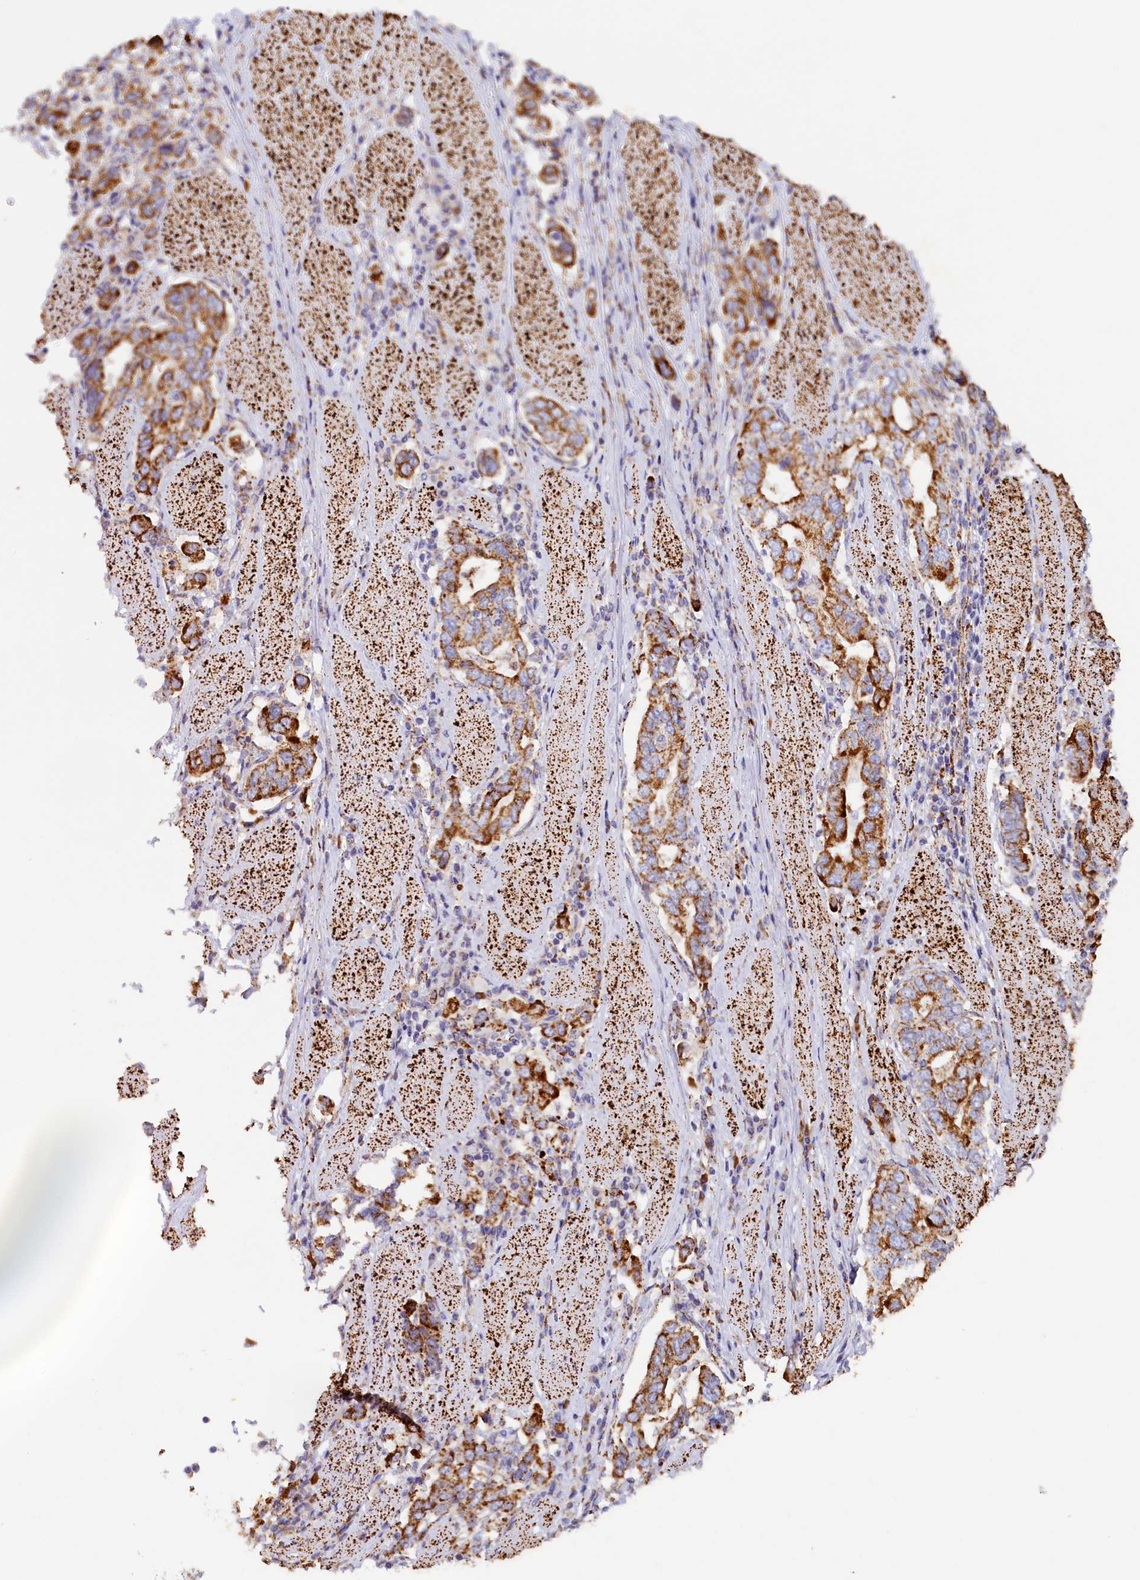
{"staining": {"intensity": "strong", "quantity": ">75%", "location": "cytoplasmic/membranous"}, "tissue": "stomach cancer", "cell_type": "Tumor cells", "image_type": "cancer", "snomed": [{"axis": "morphology", "description": "Adenocarcinoma, NOS"}, {"axis": "topography", "description": "Stomach, upper"}, {"axis": "topography", "description": "Stomach"}], "caption": "DAB immunohistochemical staining of stomach cancer demonstrates strong cytoplasmic/membranous protein positivity in approximately >75% of tumor cells. The protein of interest is shown in brown color, while the nuclei are stained blue.", "gene": "AKTIP", "patient": {"sex": "male", "age": 62}}